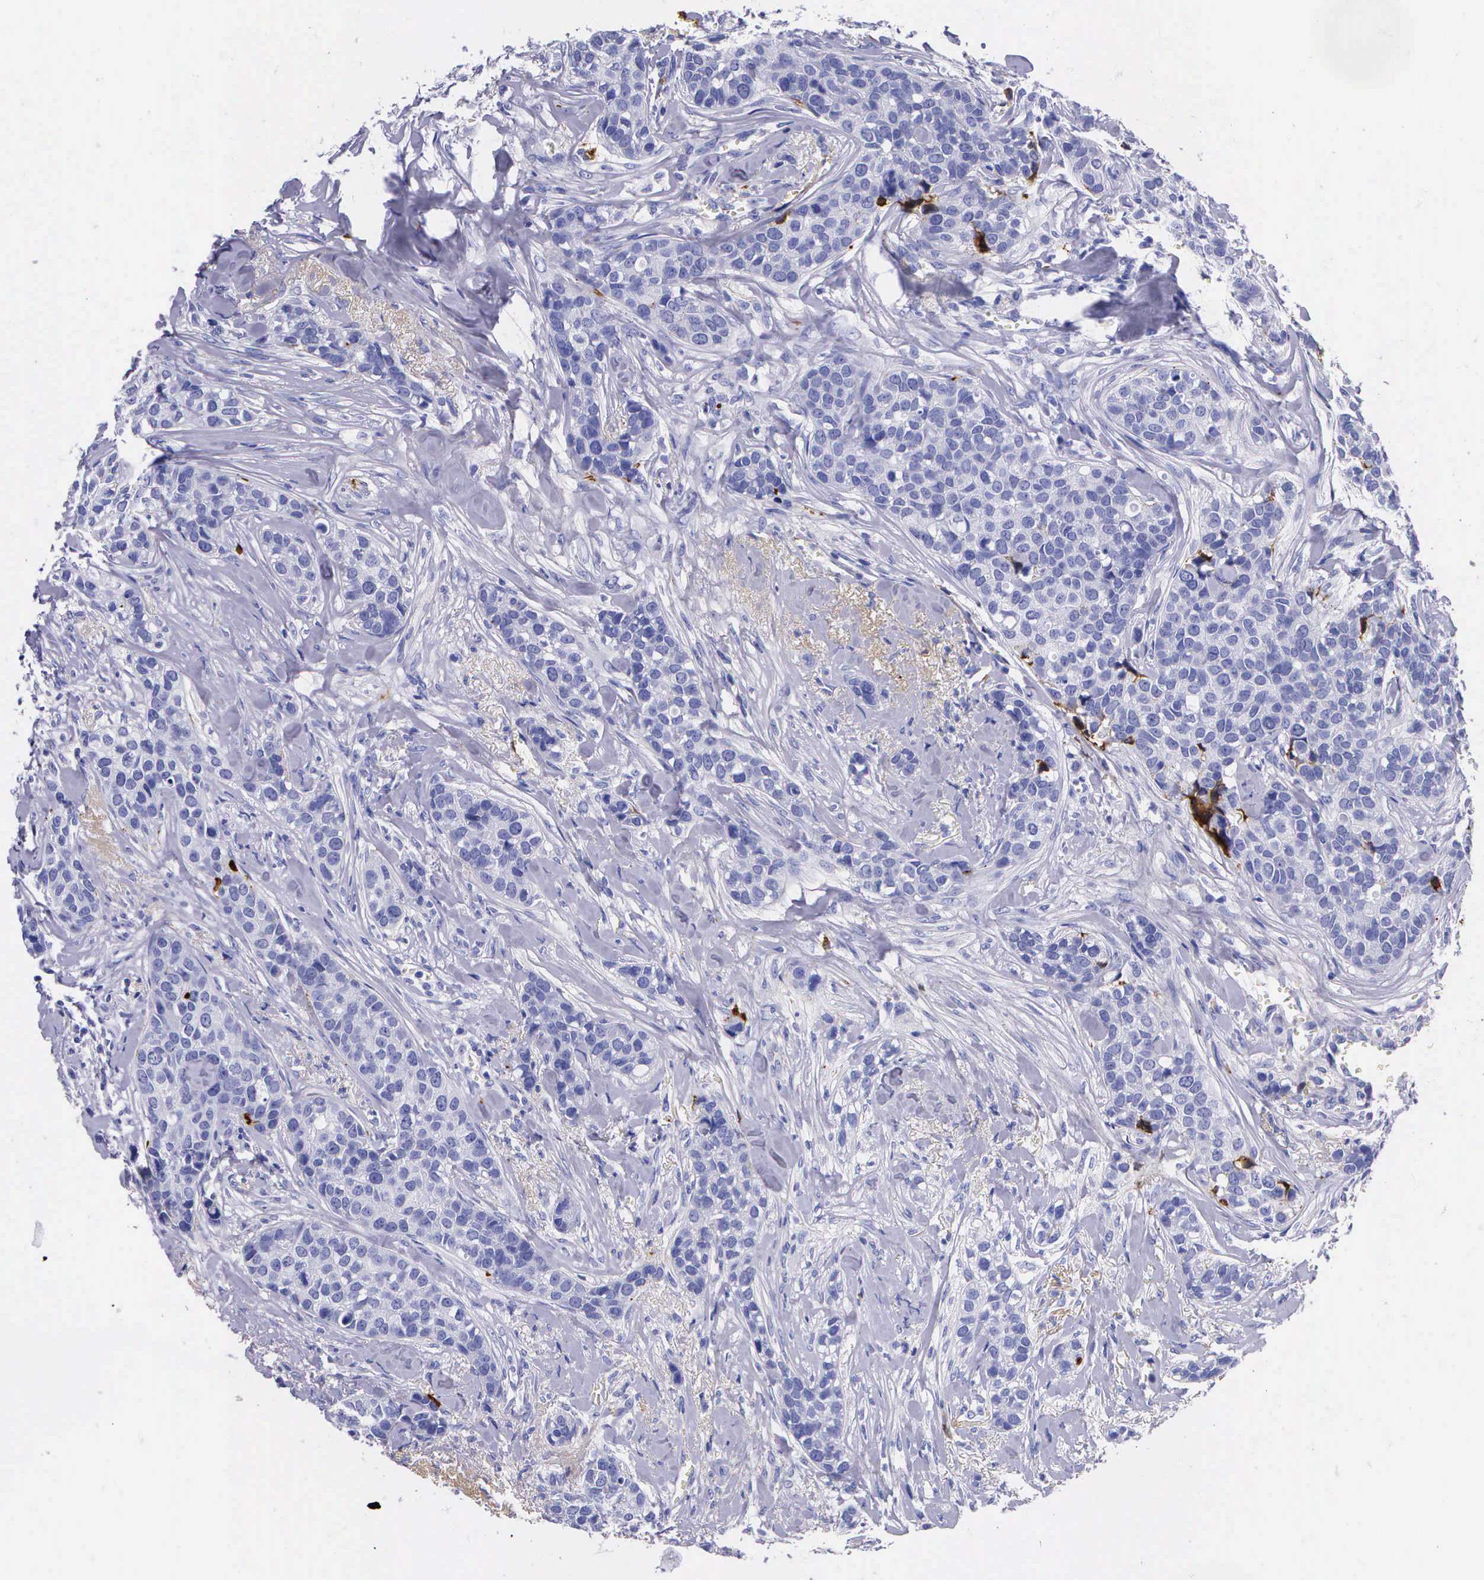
{"staining": {"intensity": "negative", "quantity": "none", "location": "none"}, "tissue": "breast cancer", "cell_type": "Tumor cells", "image_type": "cancer", "snomed": [{"axis": "morphology", "description": "Duct carcinoma"}, {"axis": "topography", "description": "Breast"}], "caption": "Breast cancer stained for a protein using IHC shows no staining tumor cells.", "gene": "PLG", "patient": {"sex": "female", "age": 91}}